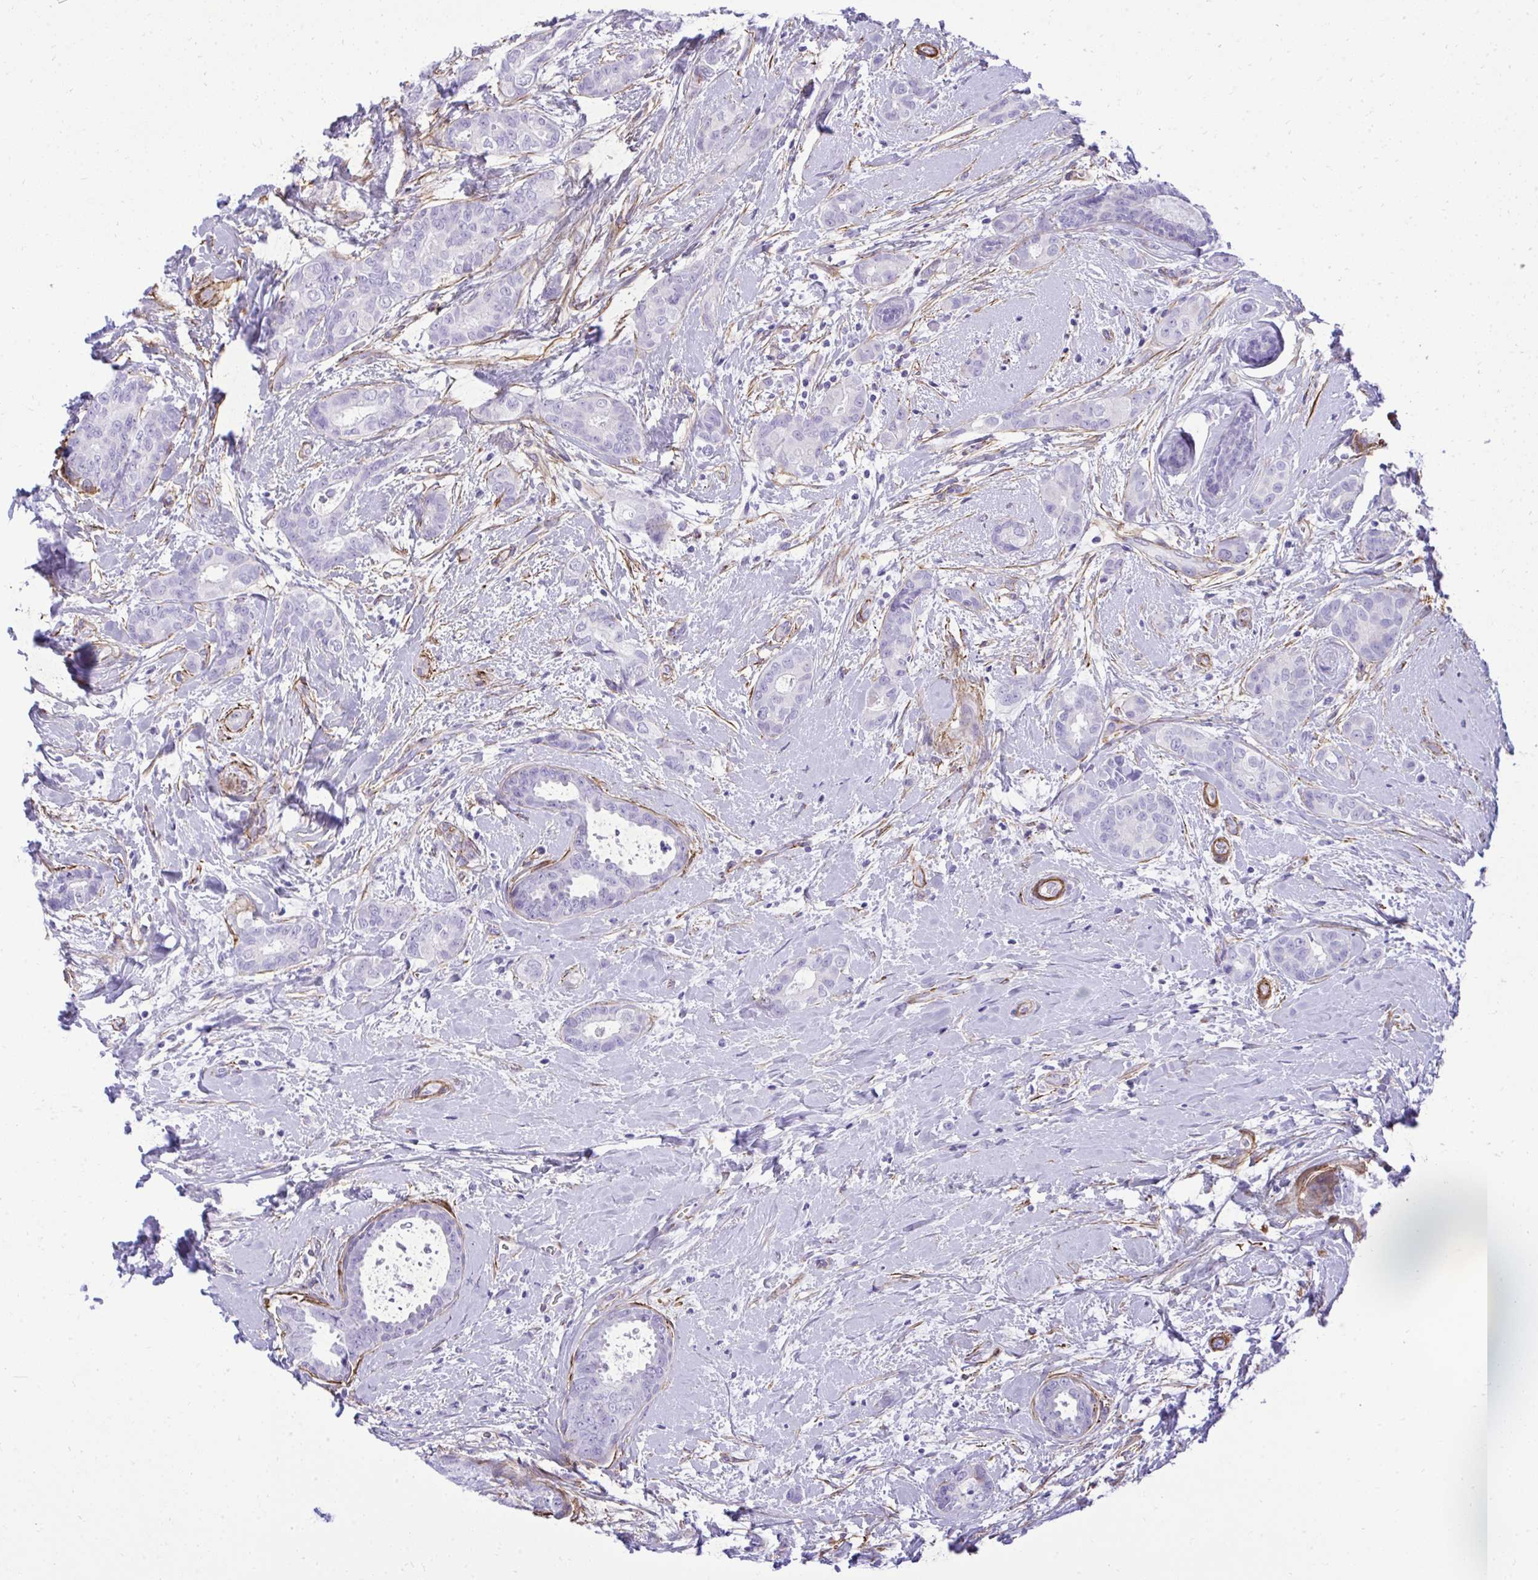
{"staining": {"intensity": "negative", "quantity": "none", "location": "none"}, "tissue": "breast cancer", "cell_type": "Tumor cells", "image_type": "cancer", "snomed": [{"axis": "morphology", "description": "Duct carcinoma"}, {"axis": "topography", "description": "Breast"}], "caption": "Tumor cells are negative for protein expression in human breast intraductal carcinoma. (DAB immunohistochemistry (IHC) visualized using brightfield microscopy, high magnification).", "gene": "PITPNM3", "patient": {"sex": "female", "age": 45}}